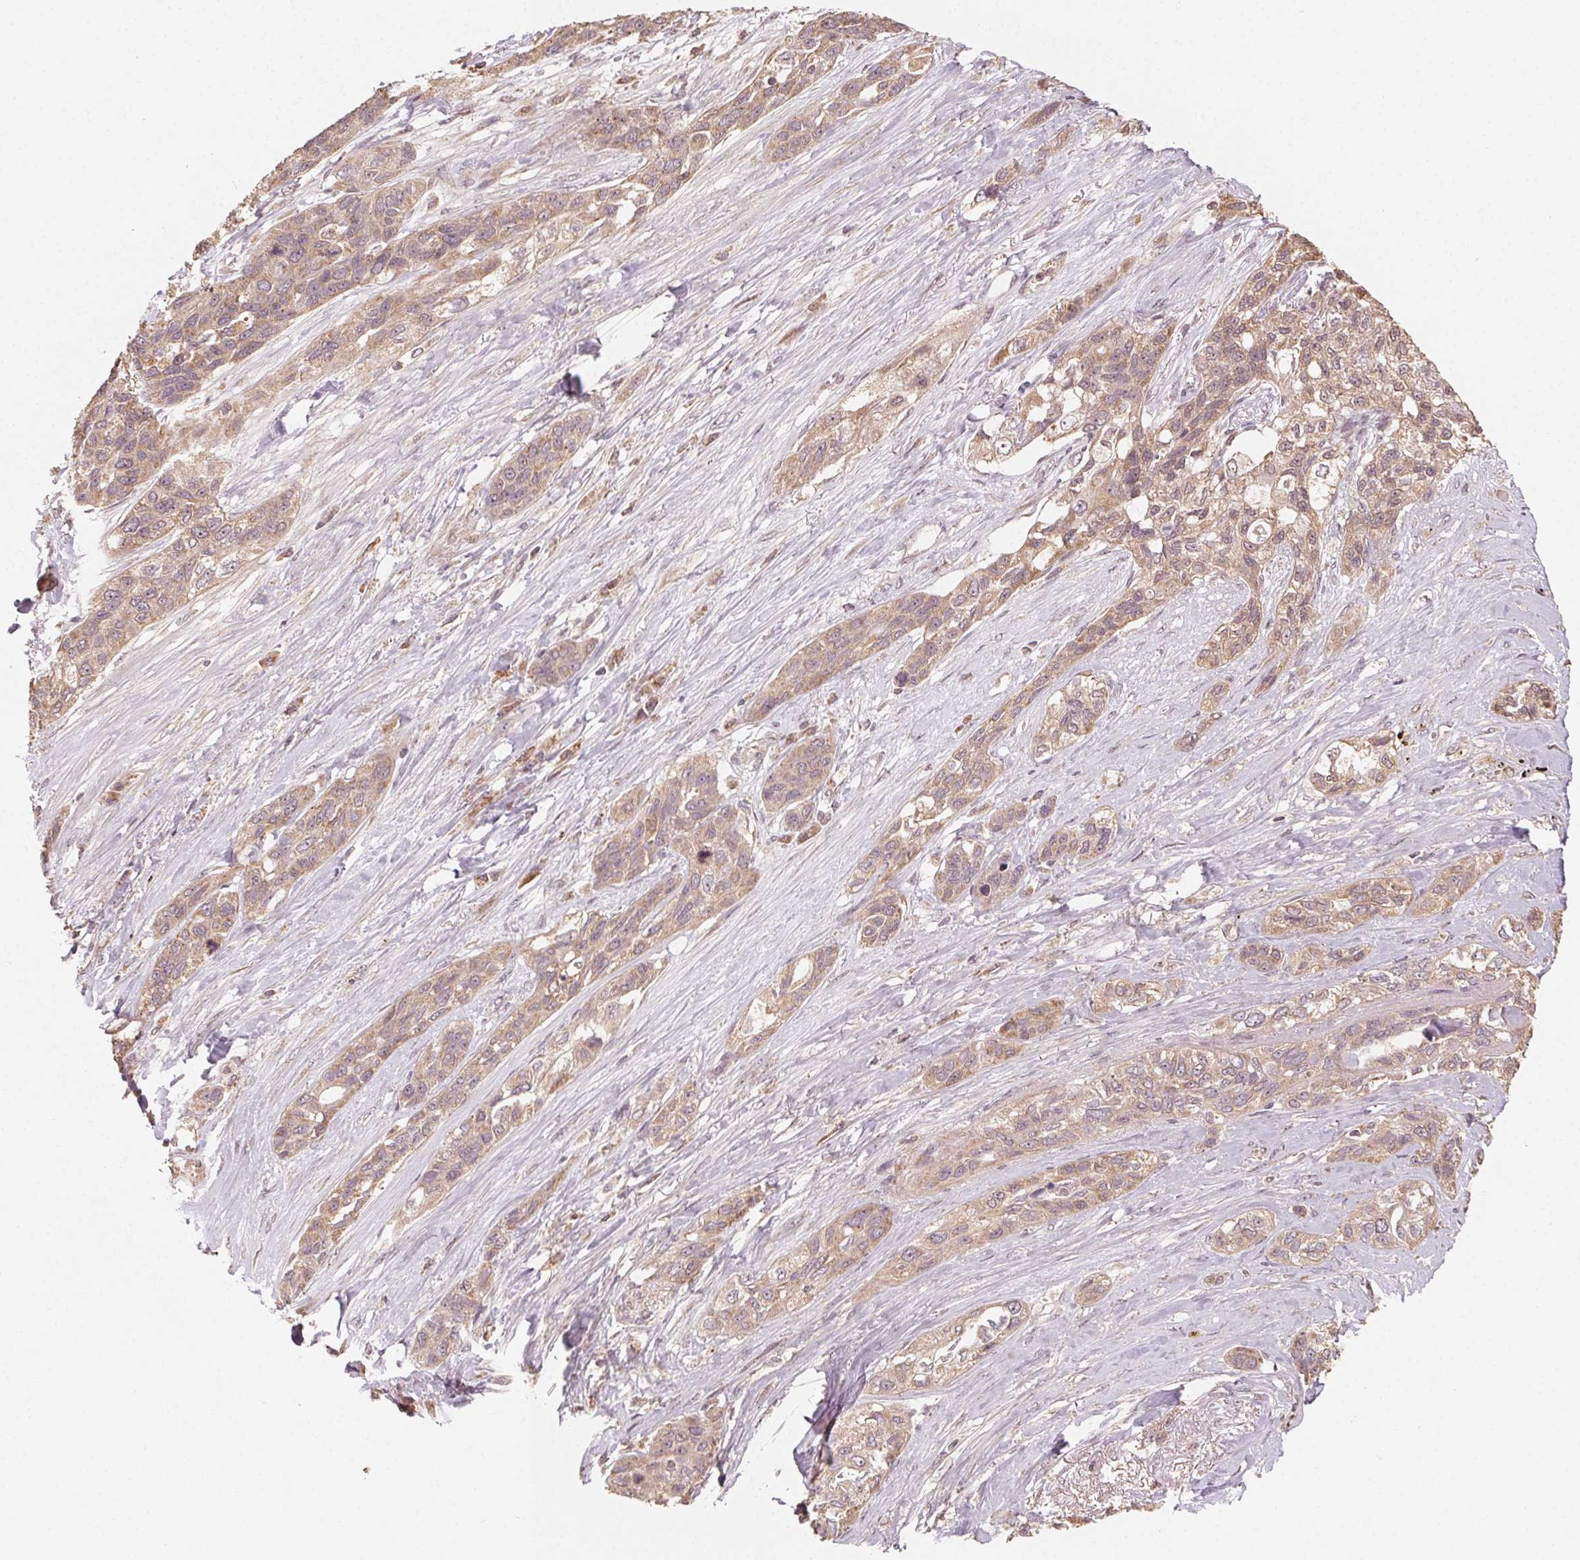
{"staining": {"intensity": "moderate", "quantity": ">75%", "location": "cytoplasmic/membranous"}, "tissue": "lung cancer", "cell_type": "Tumor cells", "image_type": "cancer", "snomed": [{"axis": "morphology", "description": "Squamous cell carcinoma, NOS"}, {"axis": "topography", "description": "Lung"}], "caption": "Protein positivity by IHC shows moderate cytoplasmic/membranous positivity in about >75% of tumor cells in lung cancer.", "gene": "WBP2", "patient": {"sex": "female", "age": 70}}